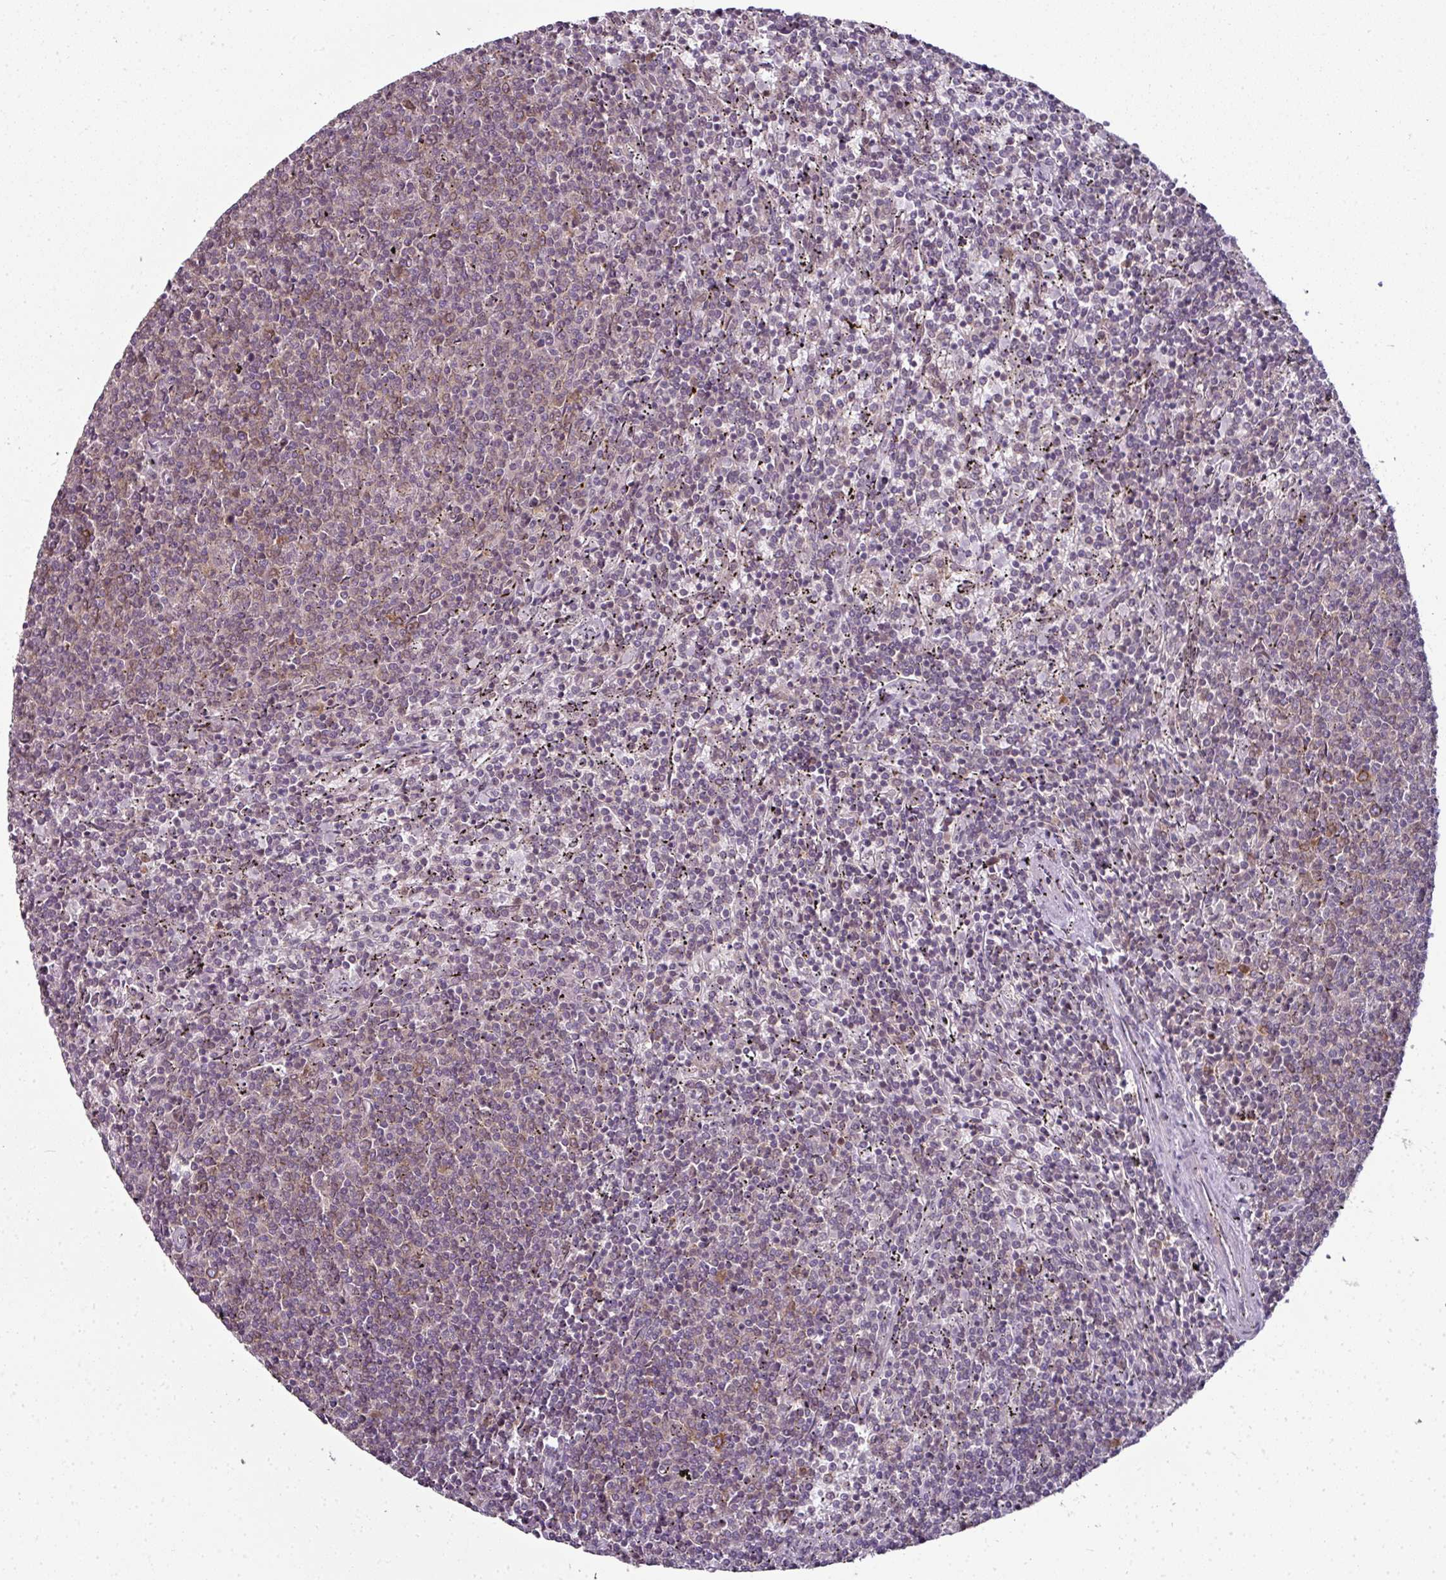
{"staining": {"intensity": "weak", "quantity": "<25%", "location": "cytoplasmic/membranous,nuclear"}, "tissue": "lymphoma", "cell_type": "Tumor cells", "image_type": "cancer", "snomed": [{"axis": "morphology", "description": "Malignant lymphoma, non-Hodgkin's type, Low grade"}, {"axis": "topography", "description": "Spleen"}], "caption": "A high-resolution image shows IHC staining of lymphoma, which shows no significant expression in tumor cells.", "gene": "RANGAP1", "patient": {"sex": "female", "age": 50}}